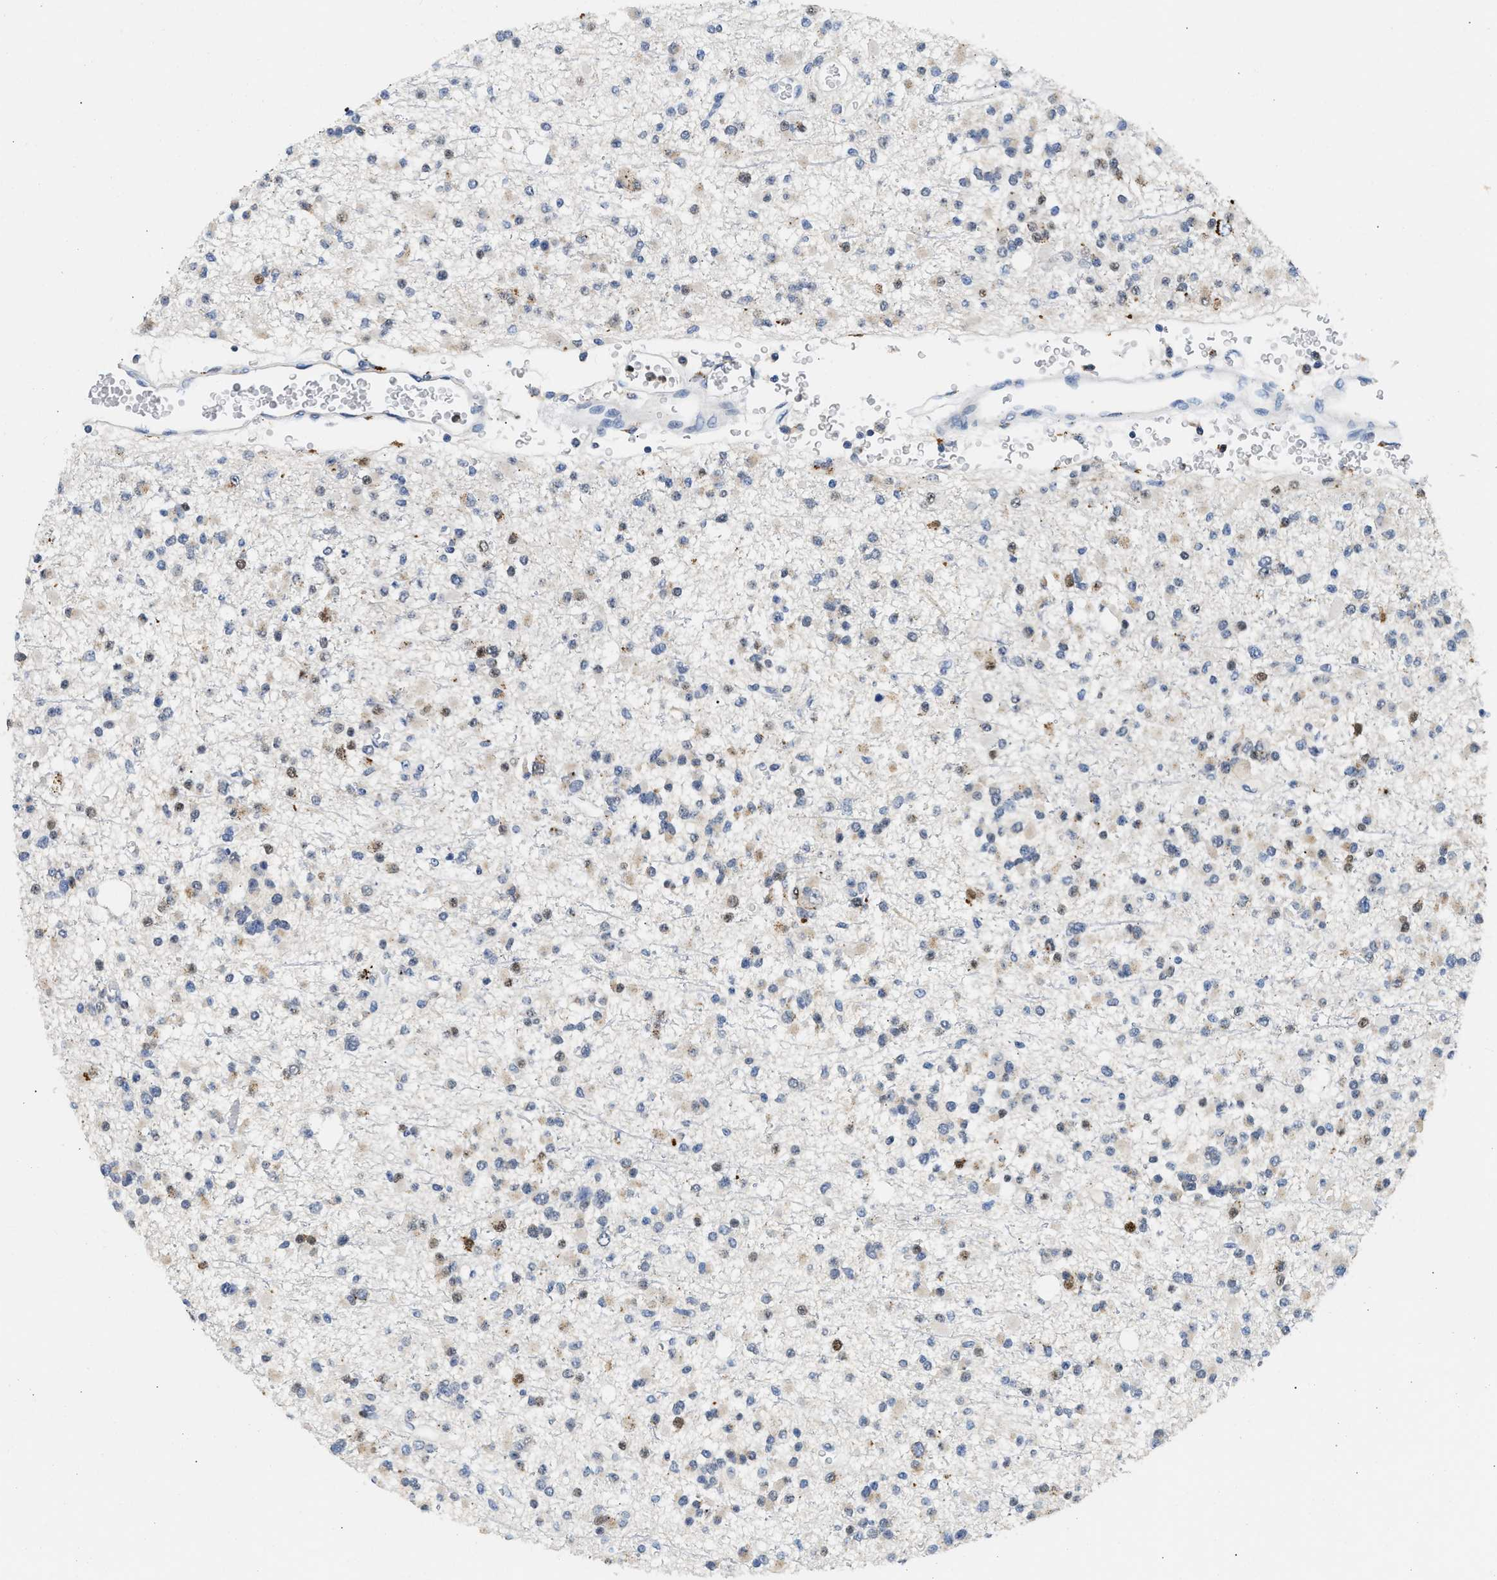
{"staining": {"intensity": "weak", "quantity": "<25%", "location": "cytoplasmic/membranous,nuclear"}, "tissue": "glioma", "cell_type": "Tumor cells", "image_type": "cancer", "snomed": [{"axis": "morphology", "description": "Glioma, malignant, Low grade"}, {"axis": "topography", "description": "Brain"}], "caption": "This is a photomicrograph of immunohistochemistry (IHC) staining of glioma, which shows no expression in tumor cells.", "gene": "PPM1L", "patient": {"sex": "female", "age": 22}}